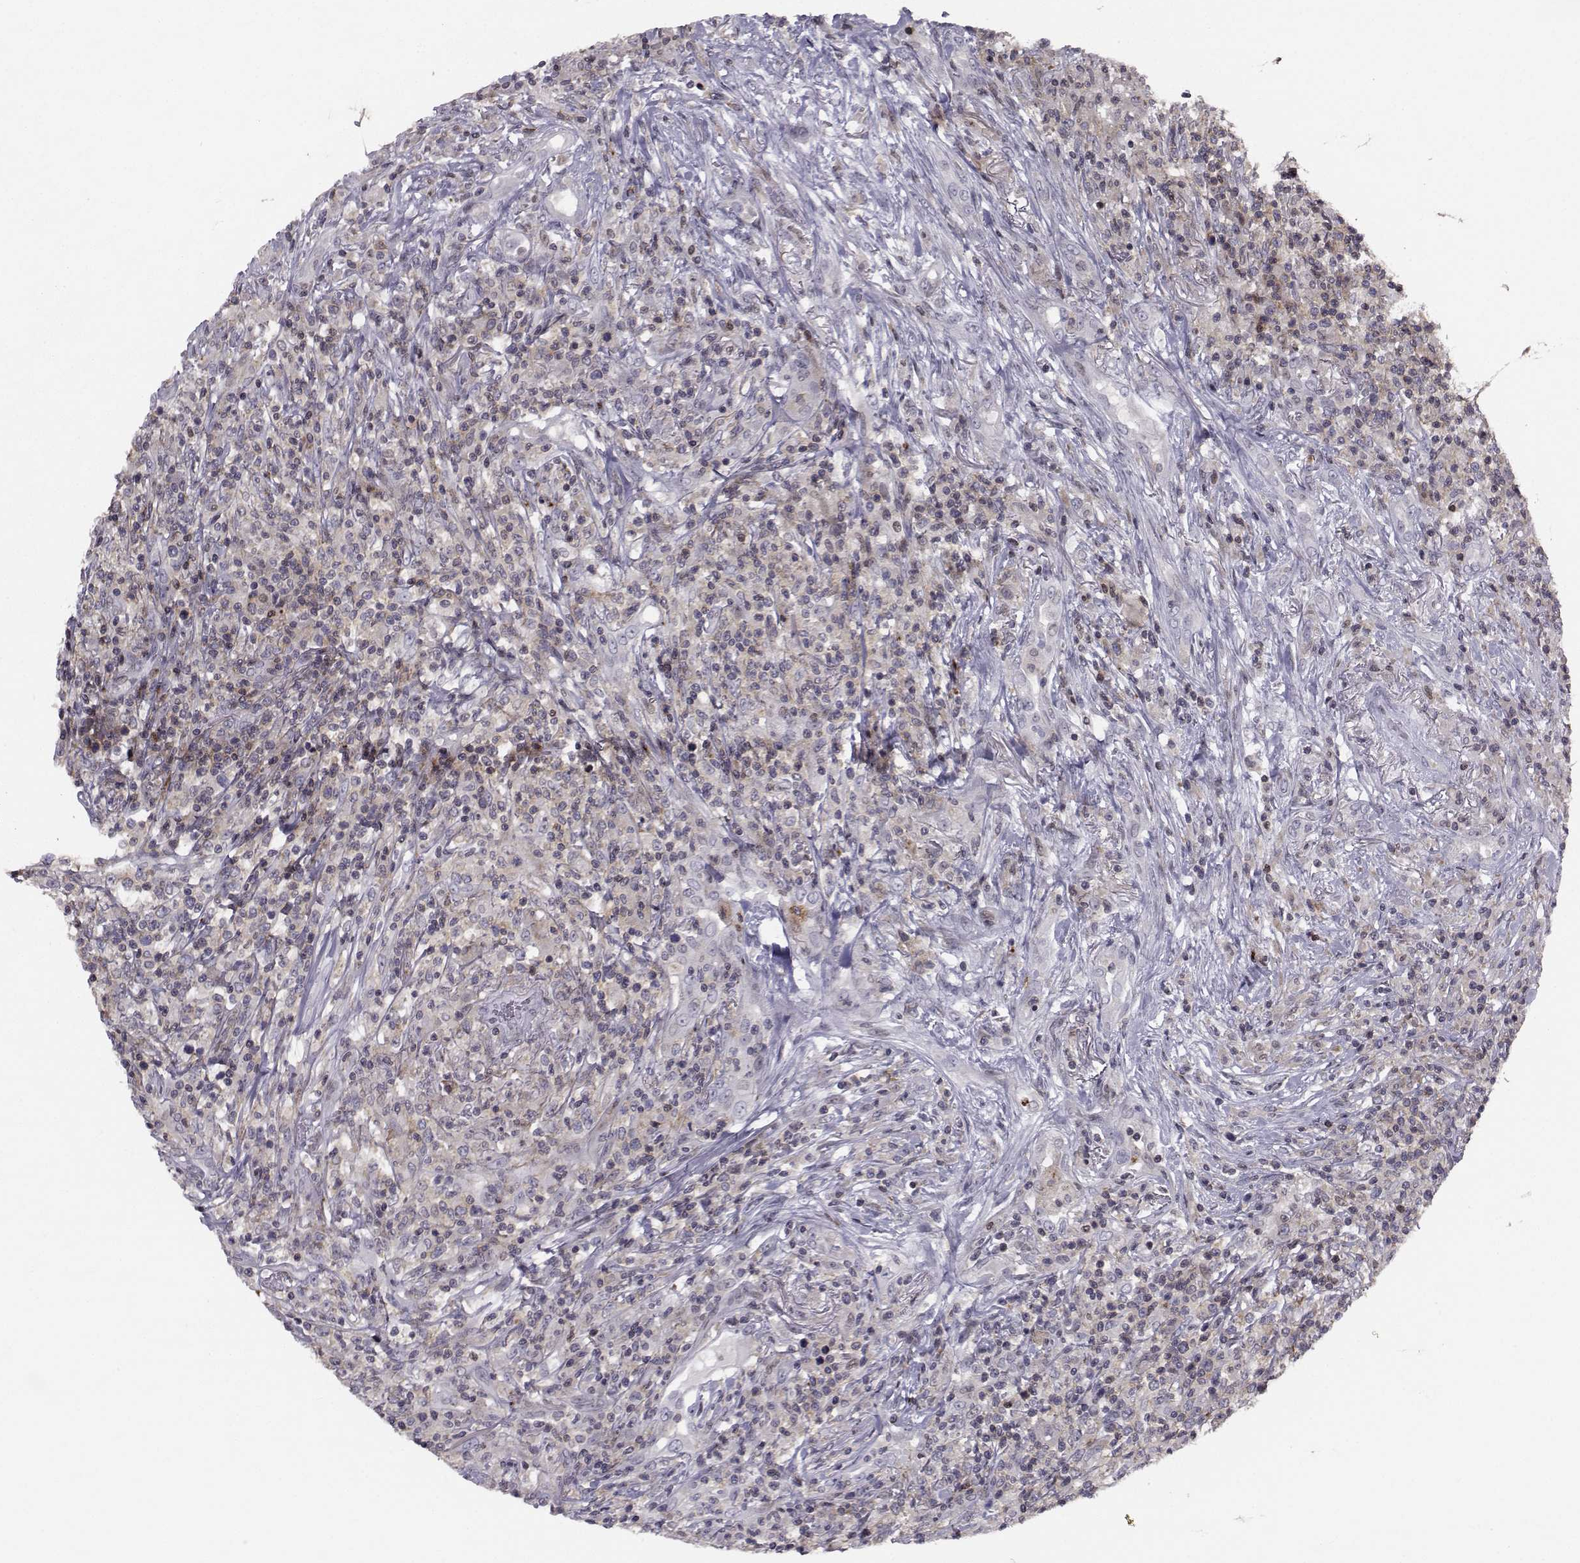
{"staining": {"intensity": "weak", "quantity": ">75%", "location": "cytoplasmic/membranous"}, "tissue": "lymphoma", "cell_type": "Tumor cells", "image_type": "cancer", "snomed": [{"axis": "morphology", "description": "Malignant lymphoma, non-Hodgkin's type, High grade"}, {"axis": "topography", "description": "Lung"}], "caption": "About >75% of tumor cells in high-grade malignant lymphoma, non-Hodgkin's type exhibit weak cytoplasmic/membranous protein staining as visualized by brown immunohistochemical staining.", "gene": "PCP4L1", "patient": {"sex": "male", "age": 79}}